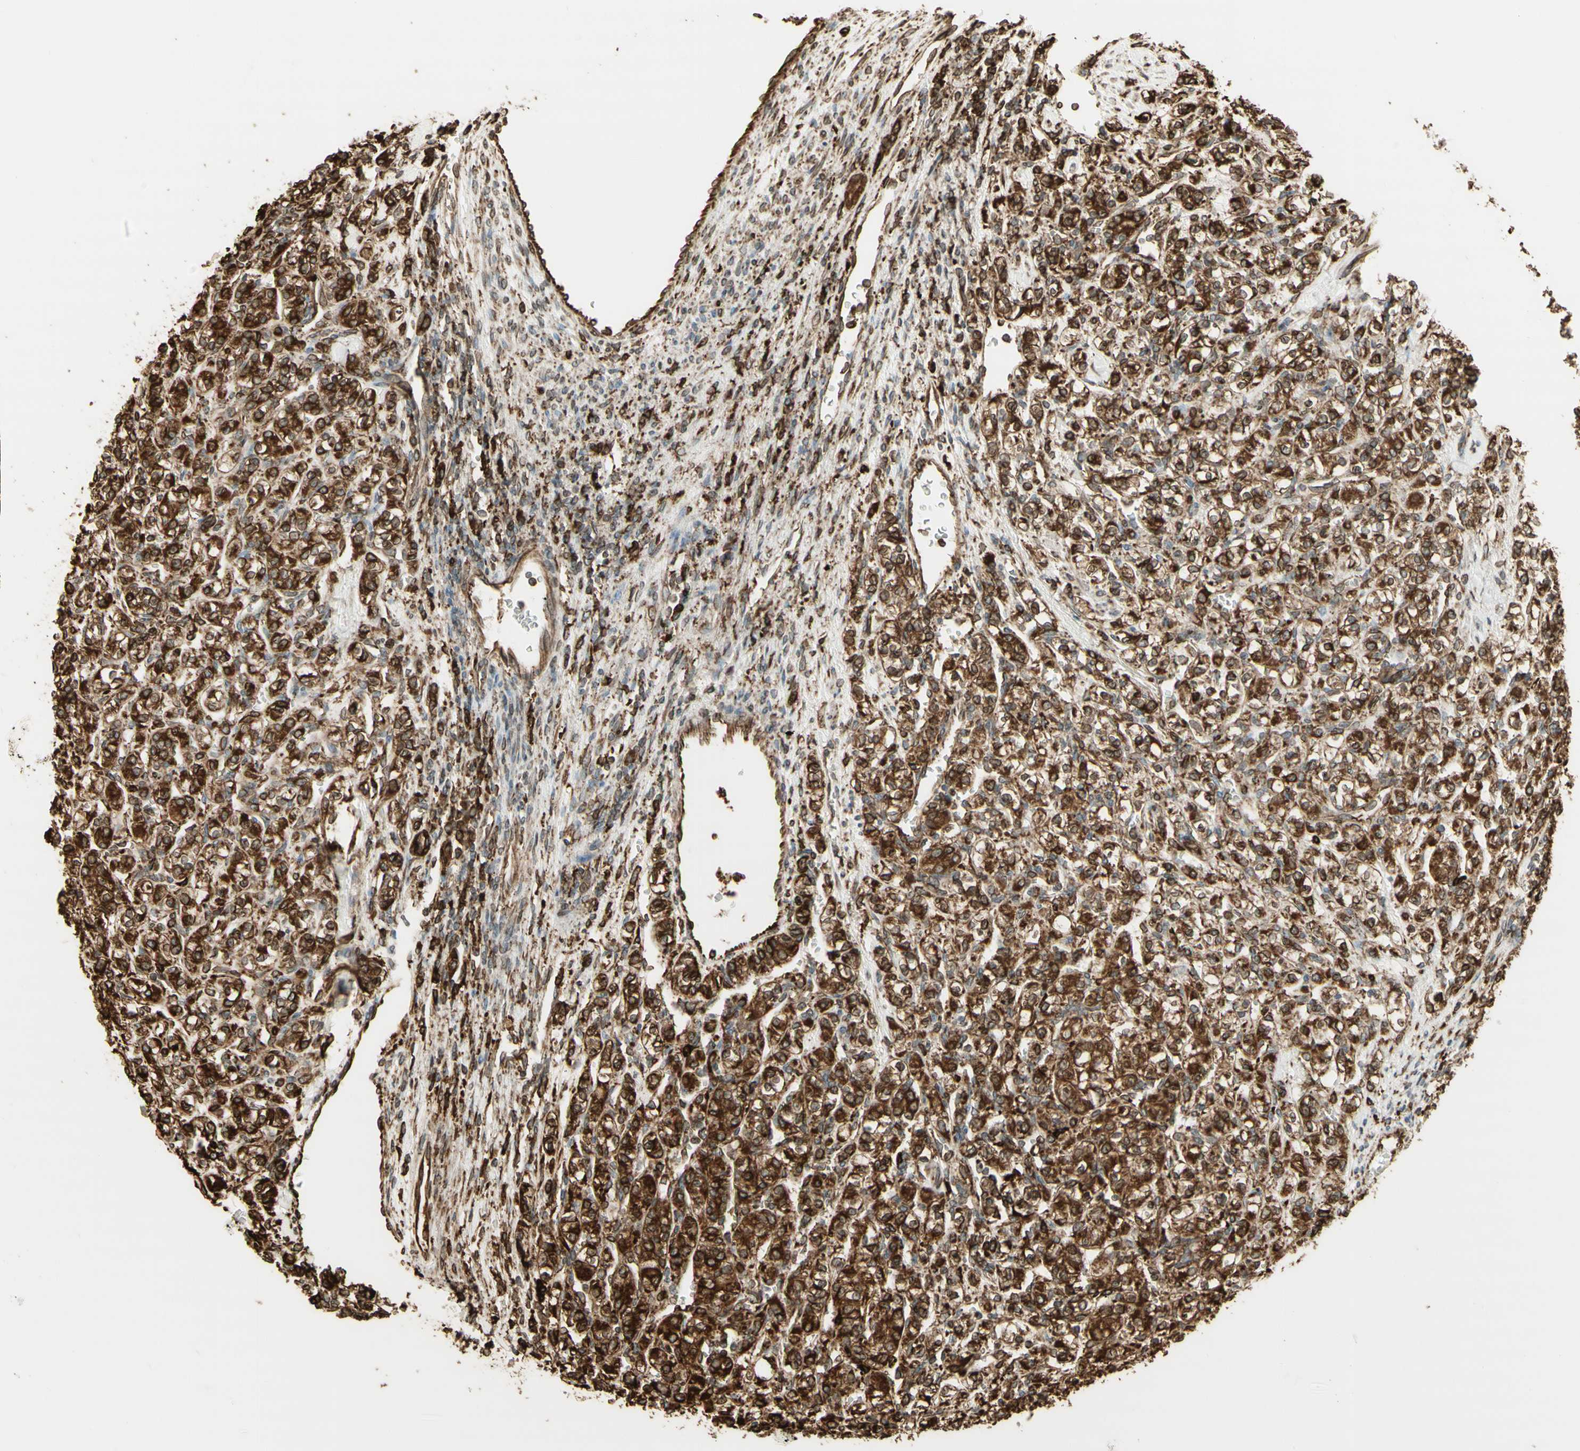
{"staining": {"intensity": "moderate", "quantity": ">75%", "location": "cytoplasmic/membranous"}, "tissue": "renal cancer", "cell_type": "Tumor cells", "image_type": "cancer", "snomed": [{"axis": "morphology", "description": "Adenocarcinoma, NOS"}, {"axis": "topography", "description": "Kidney"}], "caption": "Immunohistochemistry (IHC) of renal adenocarcinoma shows medium levels of moderate cytoplasmic/membranous expression in about >75% of tumor cells.", "gene": "CANX", "patient": {"sex": "male", "age": 77}}